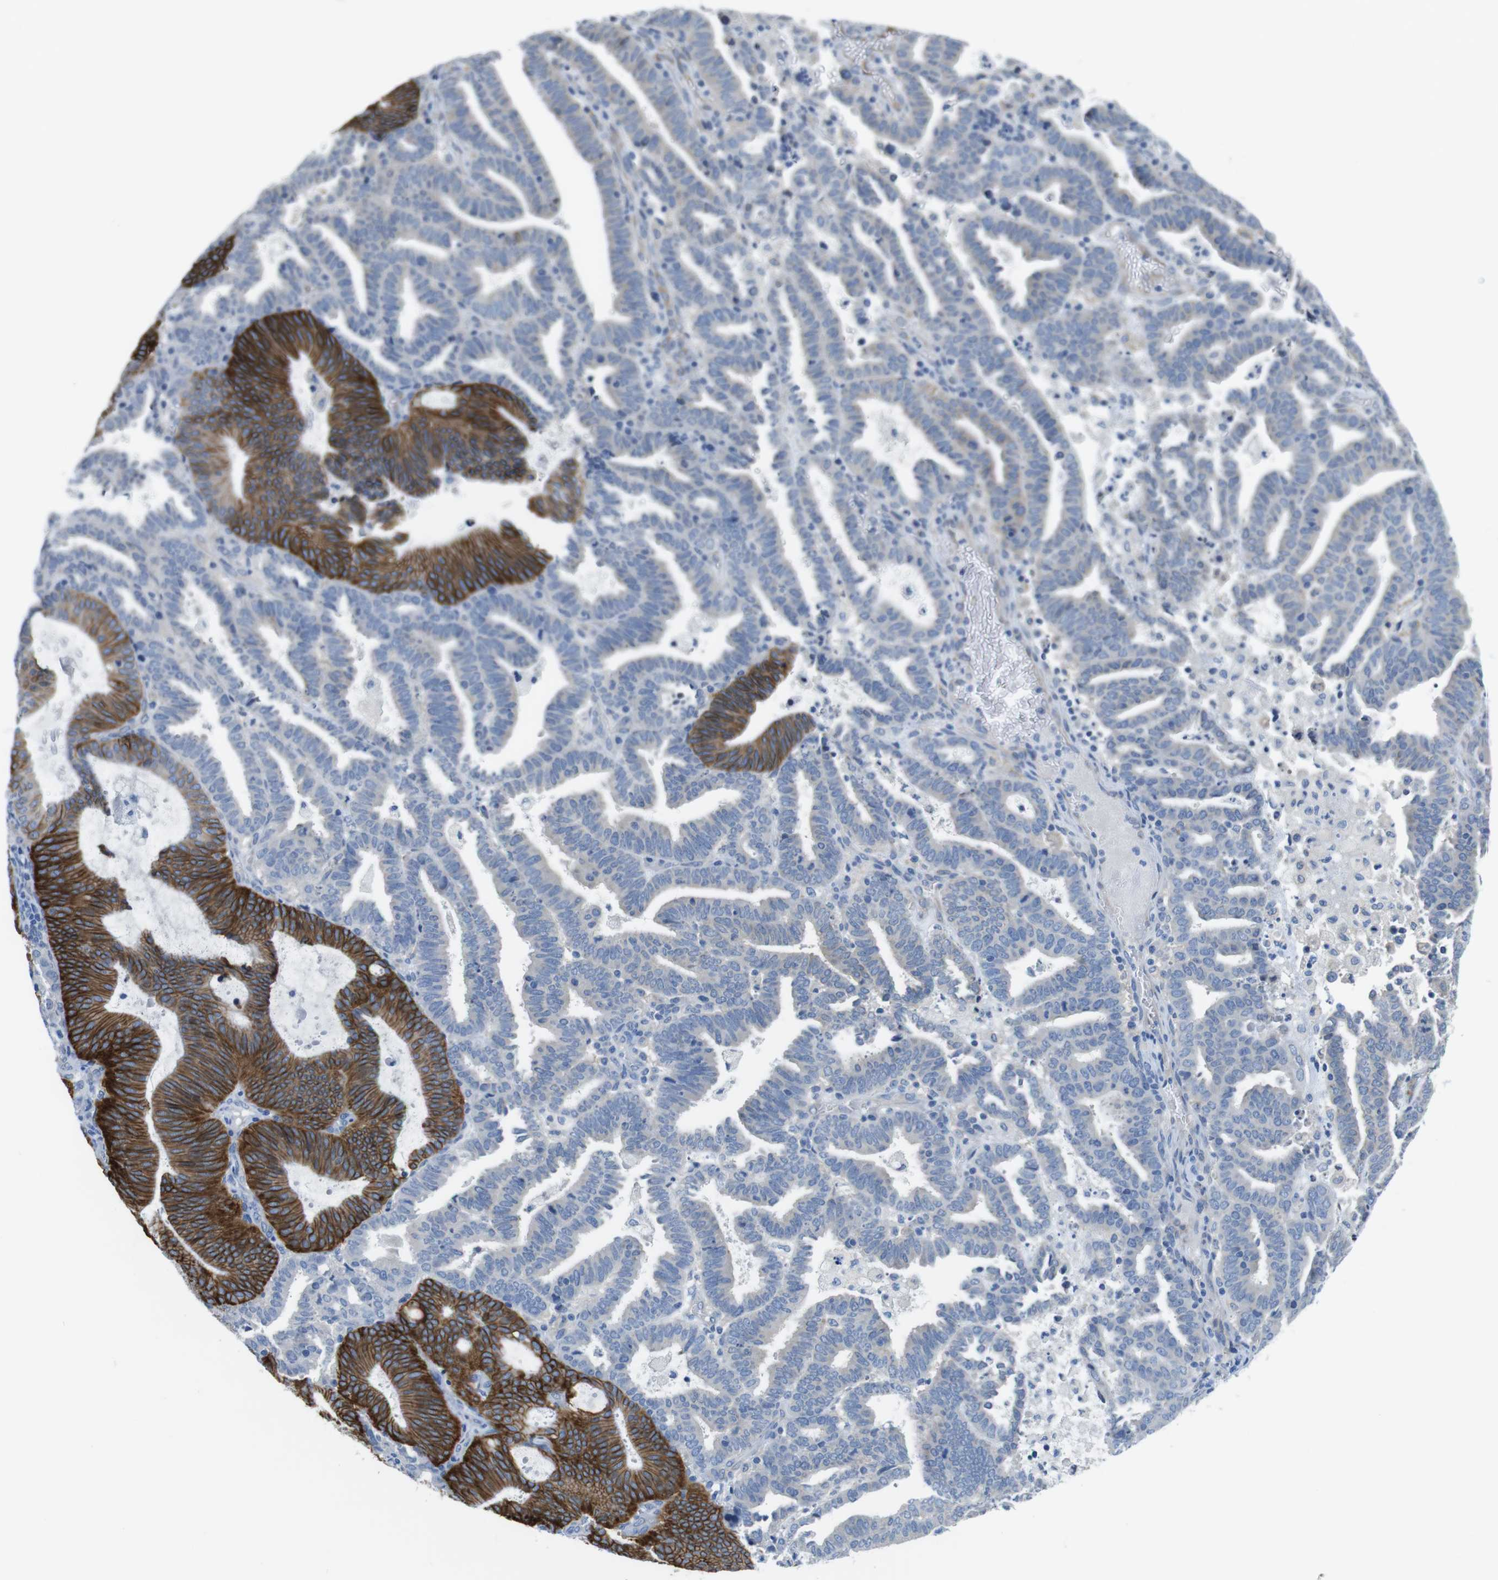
{"staining": {"intensity": "strong", "quantity": "<25%", "location": "cytoplasmic/membranous"}, "tissue": "endometrial cancer", "cell_type": "Tumor cells", "image_type": "cancer", "snomed": [{"axis": "morphology", "description": "Adenocarcinoma, NOS"}, {"axis": "topography", "description": "Uterus"}], "caption": "There is medium levels of strong cytoplasmic/membranous expression in tumor cells of adenocarcinoma (endometrial), as demonstrated by immunohistochemical staining (brown color).", "gene": "CDH8", "patient": {"sex": "female", "age": 83}}